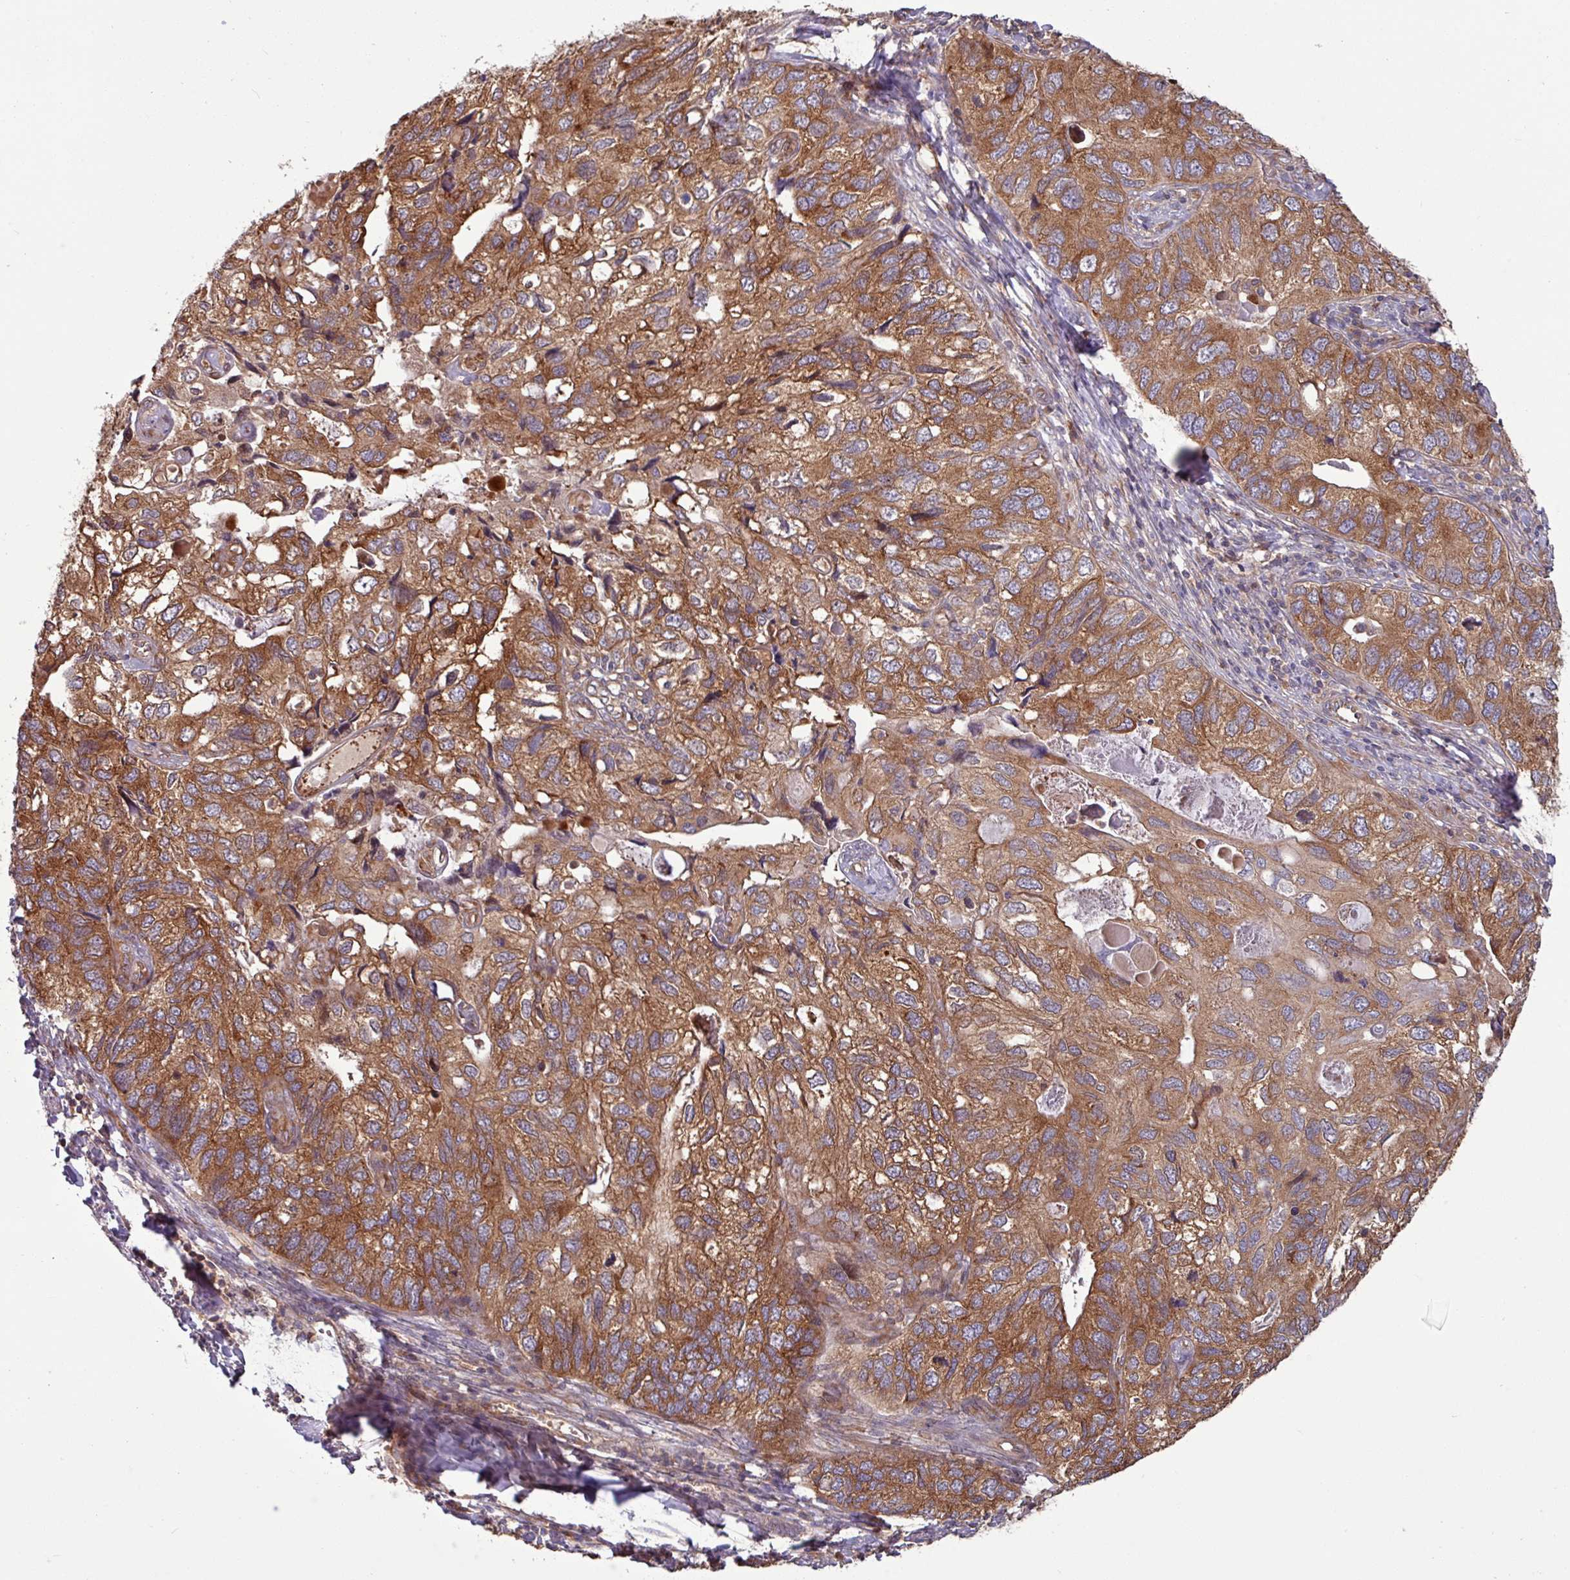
{"staining": {"intensity": "moderate", "quantity": "25%-75%", "location": "cytoplasmic/membranous"}, "tissue": "endometrial cancer", "cell_type": "Tumor cells", "image_type": "cancer", "snomed": [{"axis": "morphology", "description": "Carcinoma, NOS"}, {"axis": "topography", "description": "Uterus"}], "caption": "Immunohistochemistry (DAB (3,3'-diaminobenzidine)) staining of endometrial cancer displays moderate cytoplasmic/membranous protein staining in approximately 25%-75% of tumor cells.", "gene": "LSM12", "patient": {"sex": "female", "age": 76}}